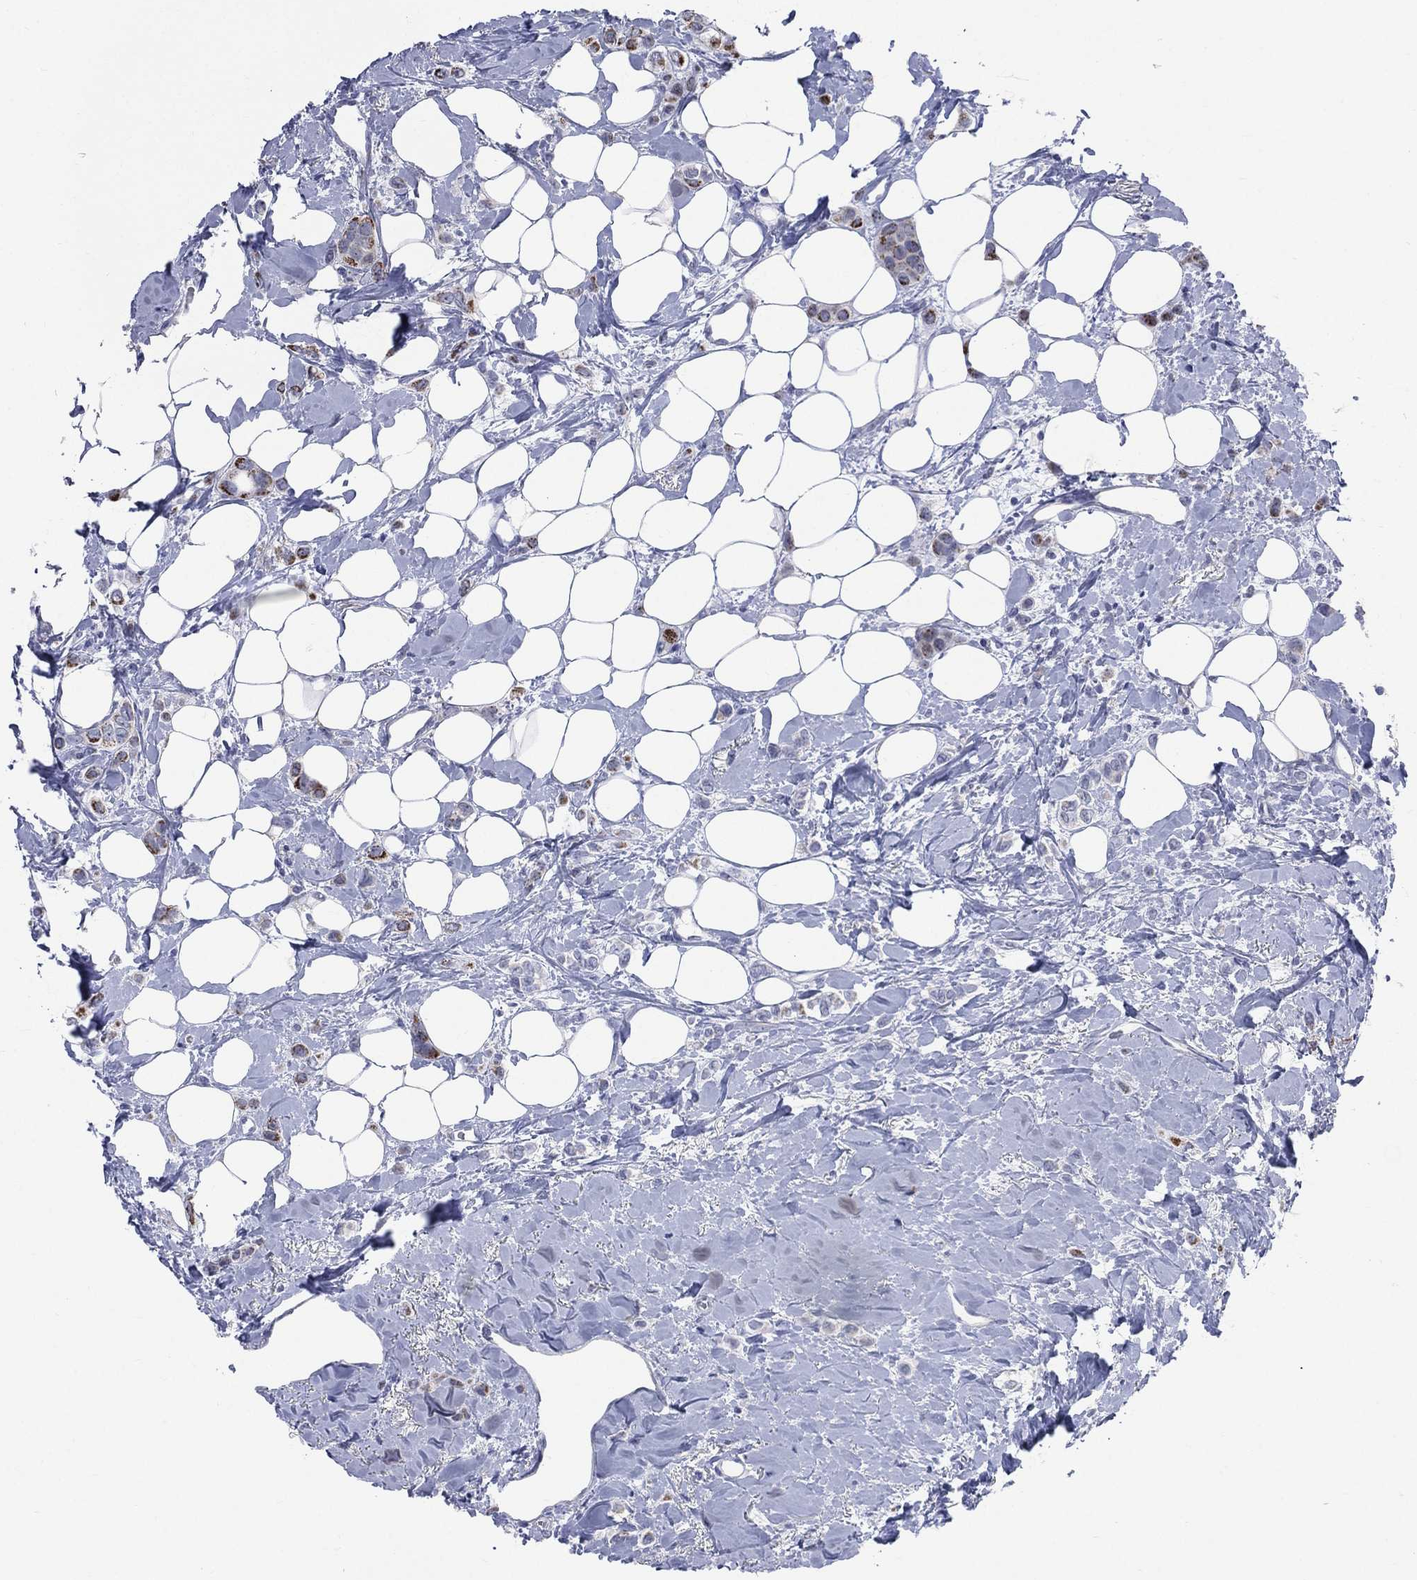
{"staining": {"intensity": "moderate", "quantity": "<25%", "location": "cytoplasmic/membranous"}, "tissue": "breast cancer", "cell_type": "Tumor cells", "image_type": "cancer", "snomed": [{"axis": "morphology", "description": "Lobular carcinoma"}, {"axis": "topography", "description": "Breast"}], "caption": "Protein expression analysis of human lobular carcinoma (breast) reveals moderate cytoplasmic/membranous staining in about <25% of tumor cells.", "gene": "AKAP3", "patient": {"sex": "female", "age": 66}}